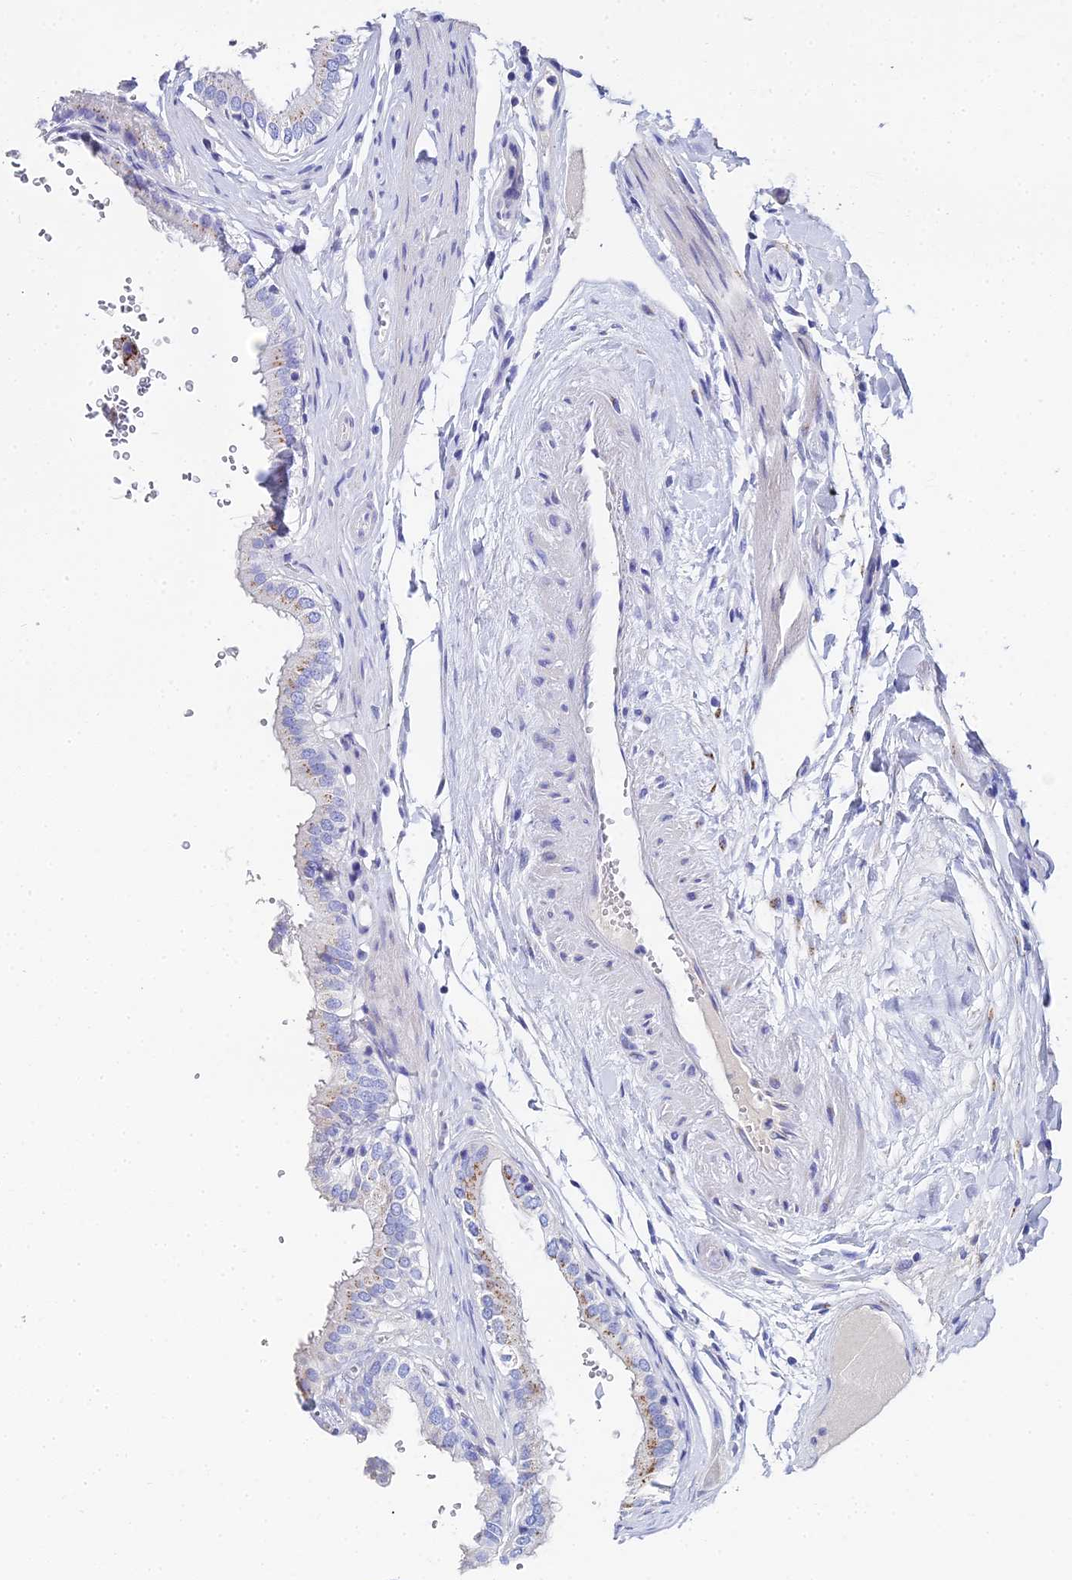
{"staining": {"intensity": "moderate", "quantity": "<25%", "location": "cytoplasmic/membranous"}, "tissue": "gallbladder", "cell_type": "Glandular cells", "image_type": "normal", "snomed": [{"axis": "morphology", "description": "Normal tissue, NOS"}, {"axis": "topography", "description": "Gallbladder"}], "caption": "Moderate cytoplasmic/membranous positivity for a protein is identified in approximately <25% of glandular cells of normal gallbladder using IHC.", "gene": "ENSG00000268674", "patient": {"sex": "female", "age": 61}}